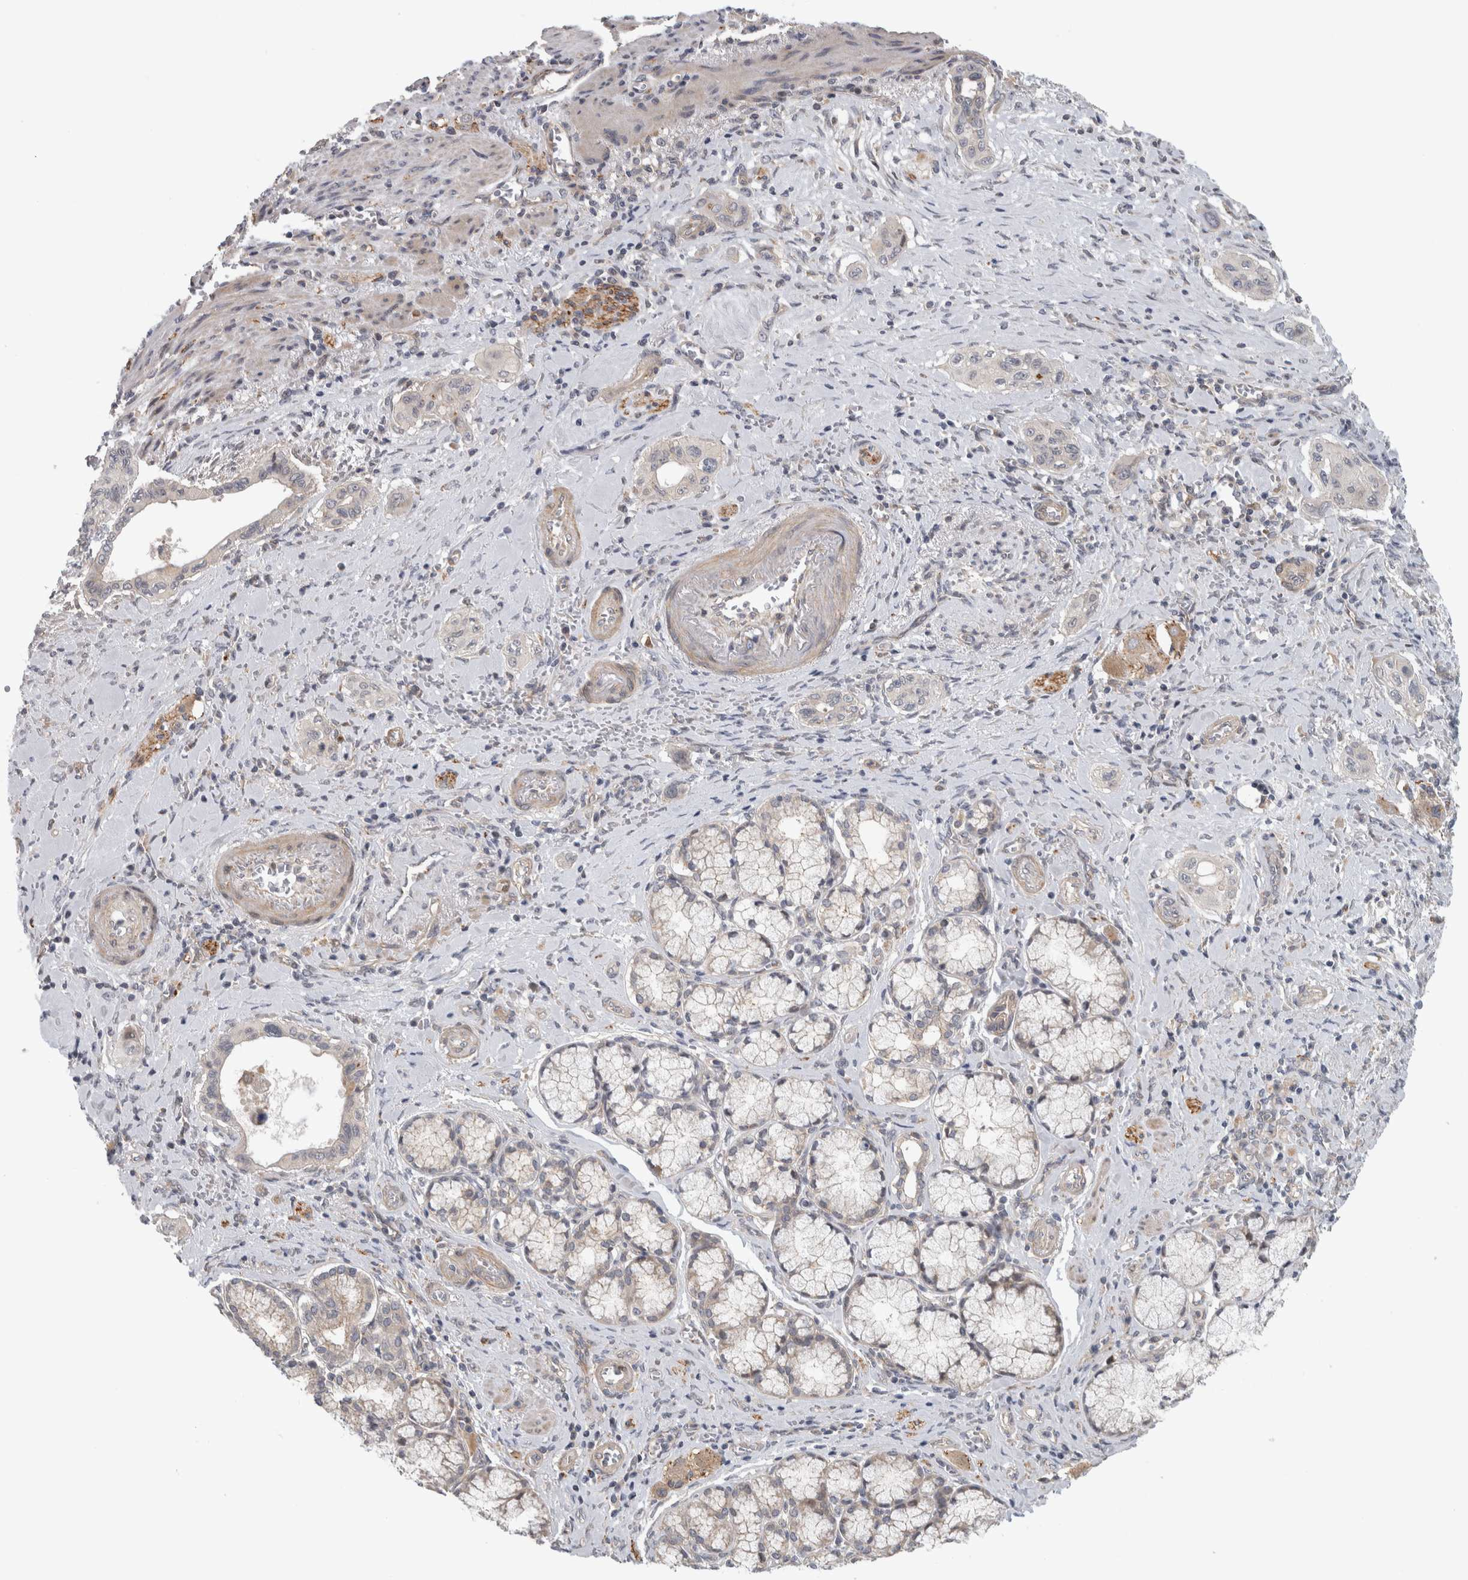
{"staining": {"intensity": "negative", "quantity": "none", "location": "none"}, "tissue": "pancreatic cancer", "cell_type": "Tumor cells", "image_type": "cancer", "snomed": [{"axis": "morphology", "description": "Adenocarcinoma, NOS"}, {"axis": "topography", "description": "Pancreas"}], "caption": "A high-resolution image shows IHC staining of adenocarcinoma (pancreatic), which shows no significant positivity in tumor cells. (DAB (3,3'-diaminobenzidine) immunohistochemistry visualized using brightfield microscopy, high magnification).", "gene": "ZNF804B", "patient": {"sex": "male", "age": 77}}